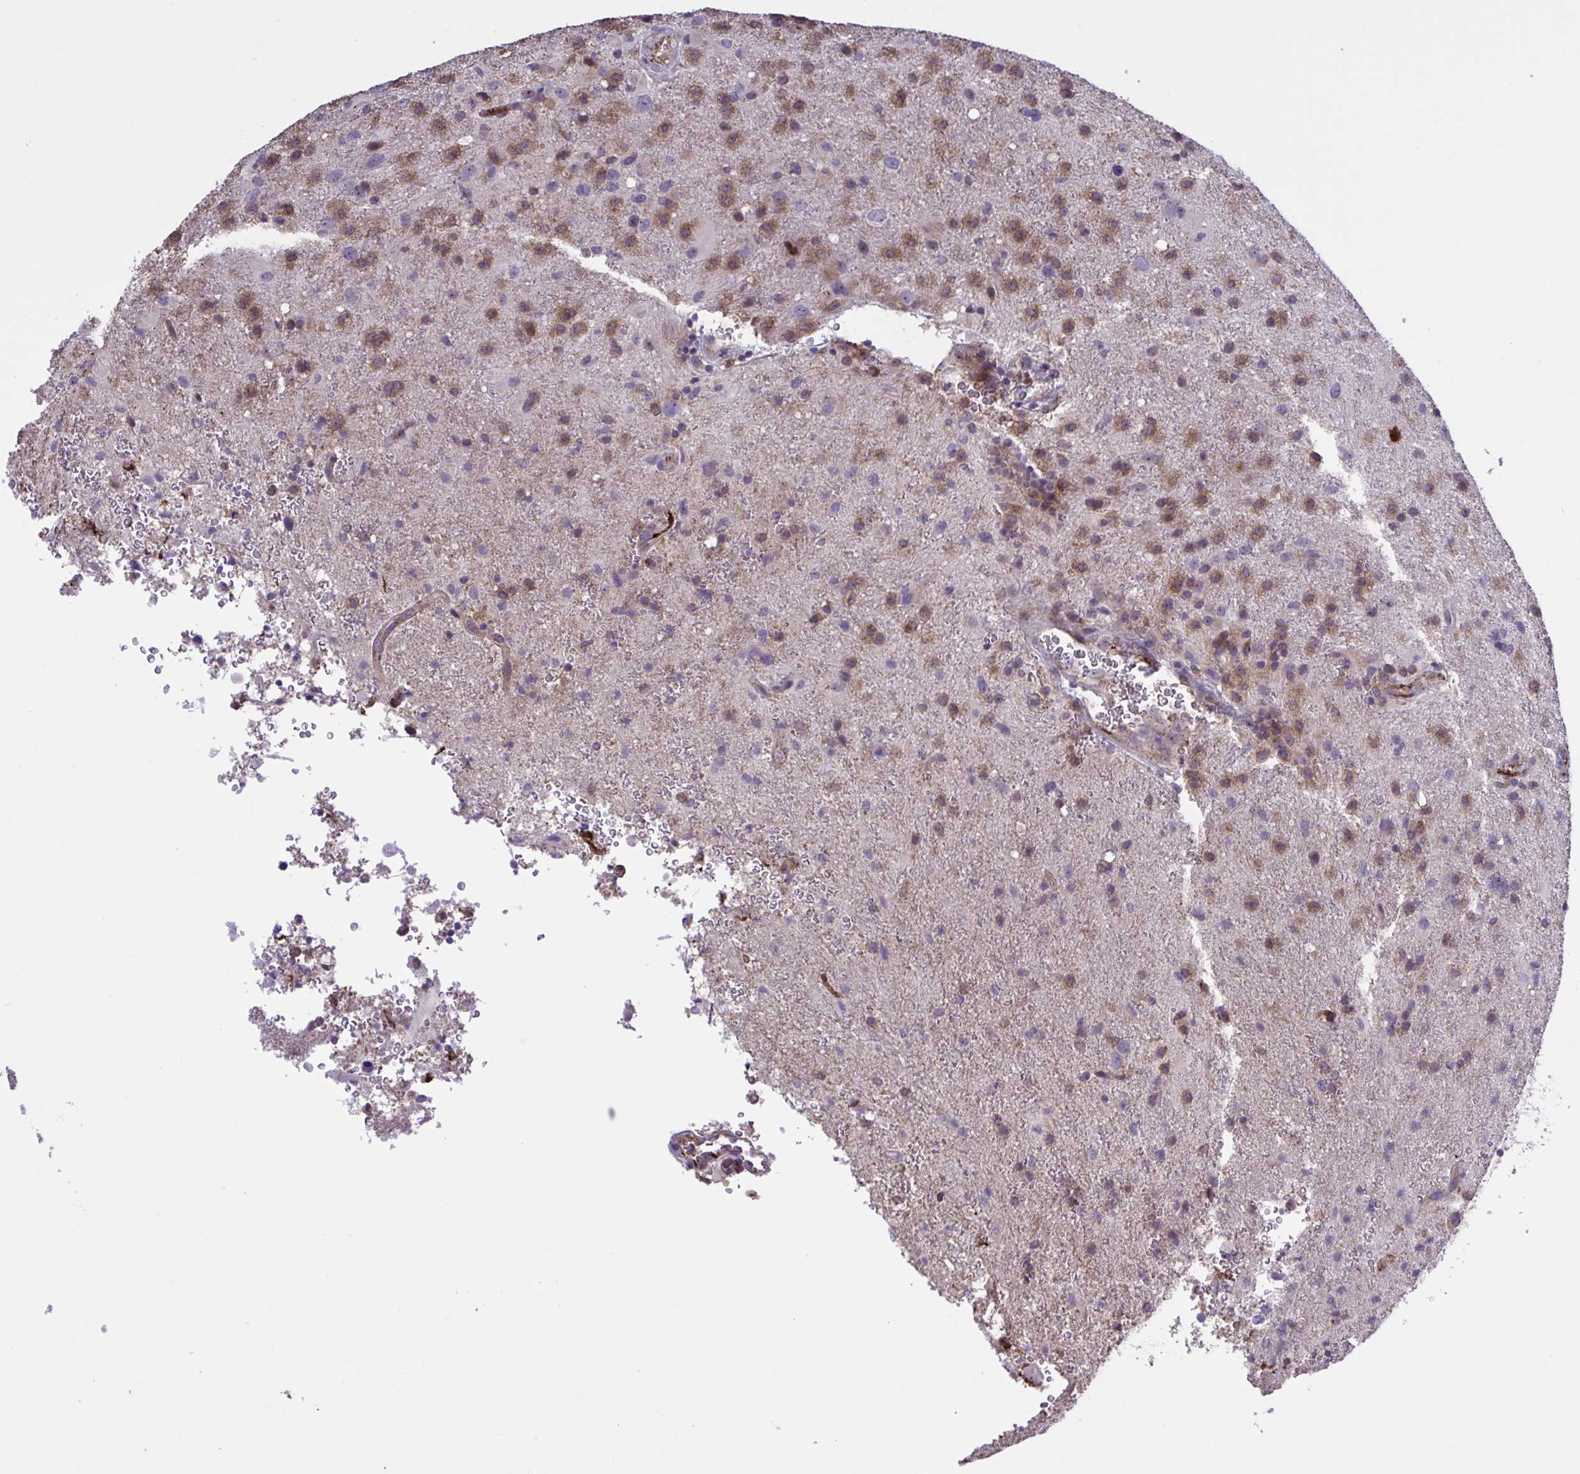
{"staining": {"intensity": "moderate", "quantity": "25%-75%", "location": "cytoplasmic/membranous"}, "tissue": "glioma", "cell_type": "Tumor cells", "image_type": "cancer", "snomed": [{"axis": "morphology", "description": "Glioma, malignant, High grade"}, {"axis": "topography", "description": "Brain"}], "caption": "Glioma stained for a protein (brown) displays moderate cytoplasmic/membranous positive positivity in approximately 25%-75% of tumor cells.", "gene": "CD101", "patient": {"sex": "male", "age": 53}}